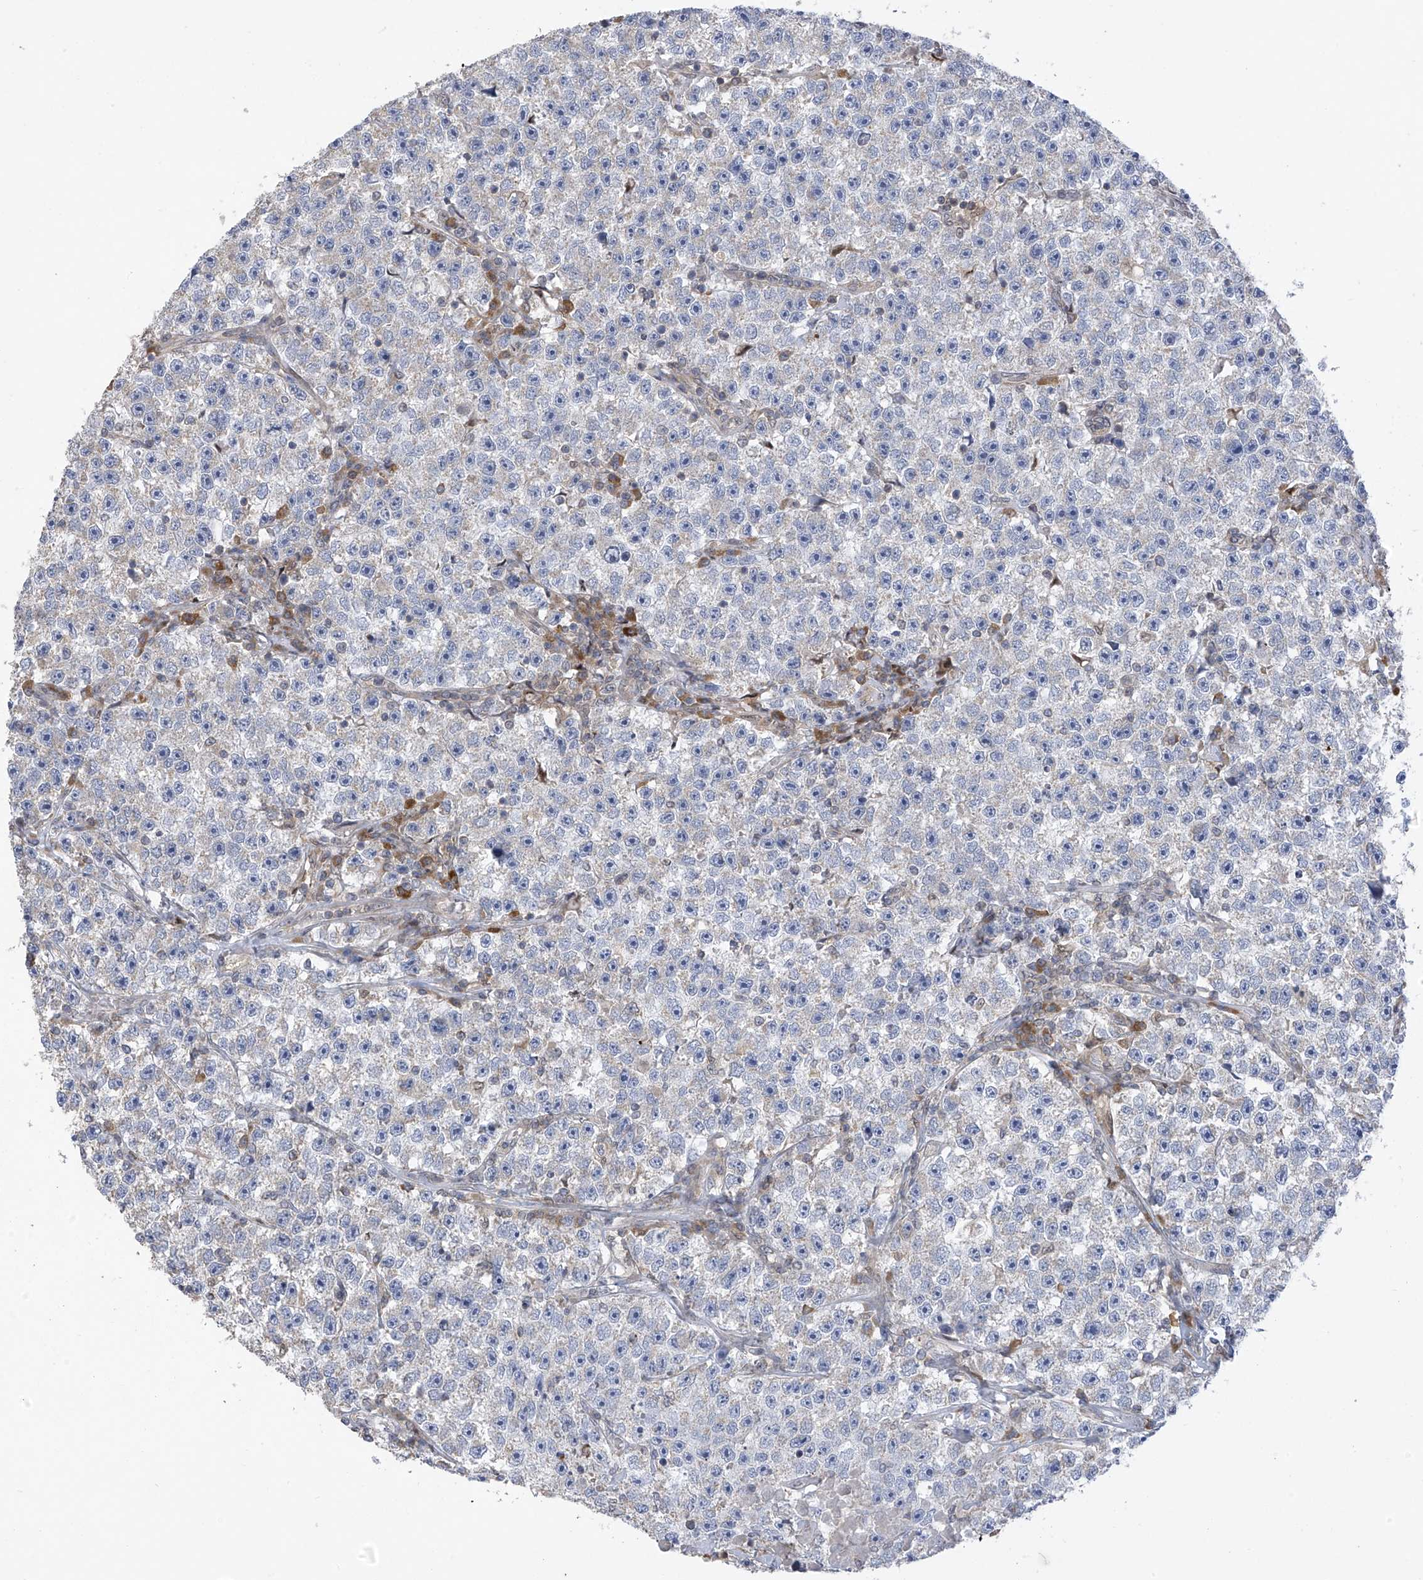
{"staining": {"intensity": "negative", "quantity": "none", "location": "none"}, "tissue": "testis cancer", "cell_type": "Tumor cells", "image_type": "cancer", "snomed": [{"axis": "morphology", "description": "Seminoma, NOS"}, {"axis": "topography", "description": "Testis"}], "caption": "High power microscopy histopathology image of an IHC histopathology image of testis cancer, revealing no significant expression in tumor cells.", "gene": "SLCO4A1", "patient": {"sex": "male", "age": 22}}